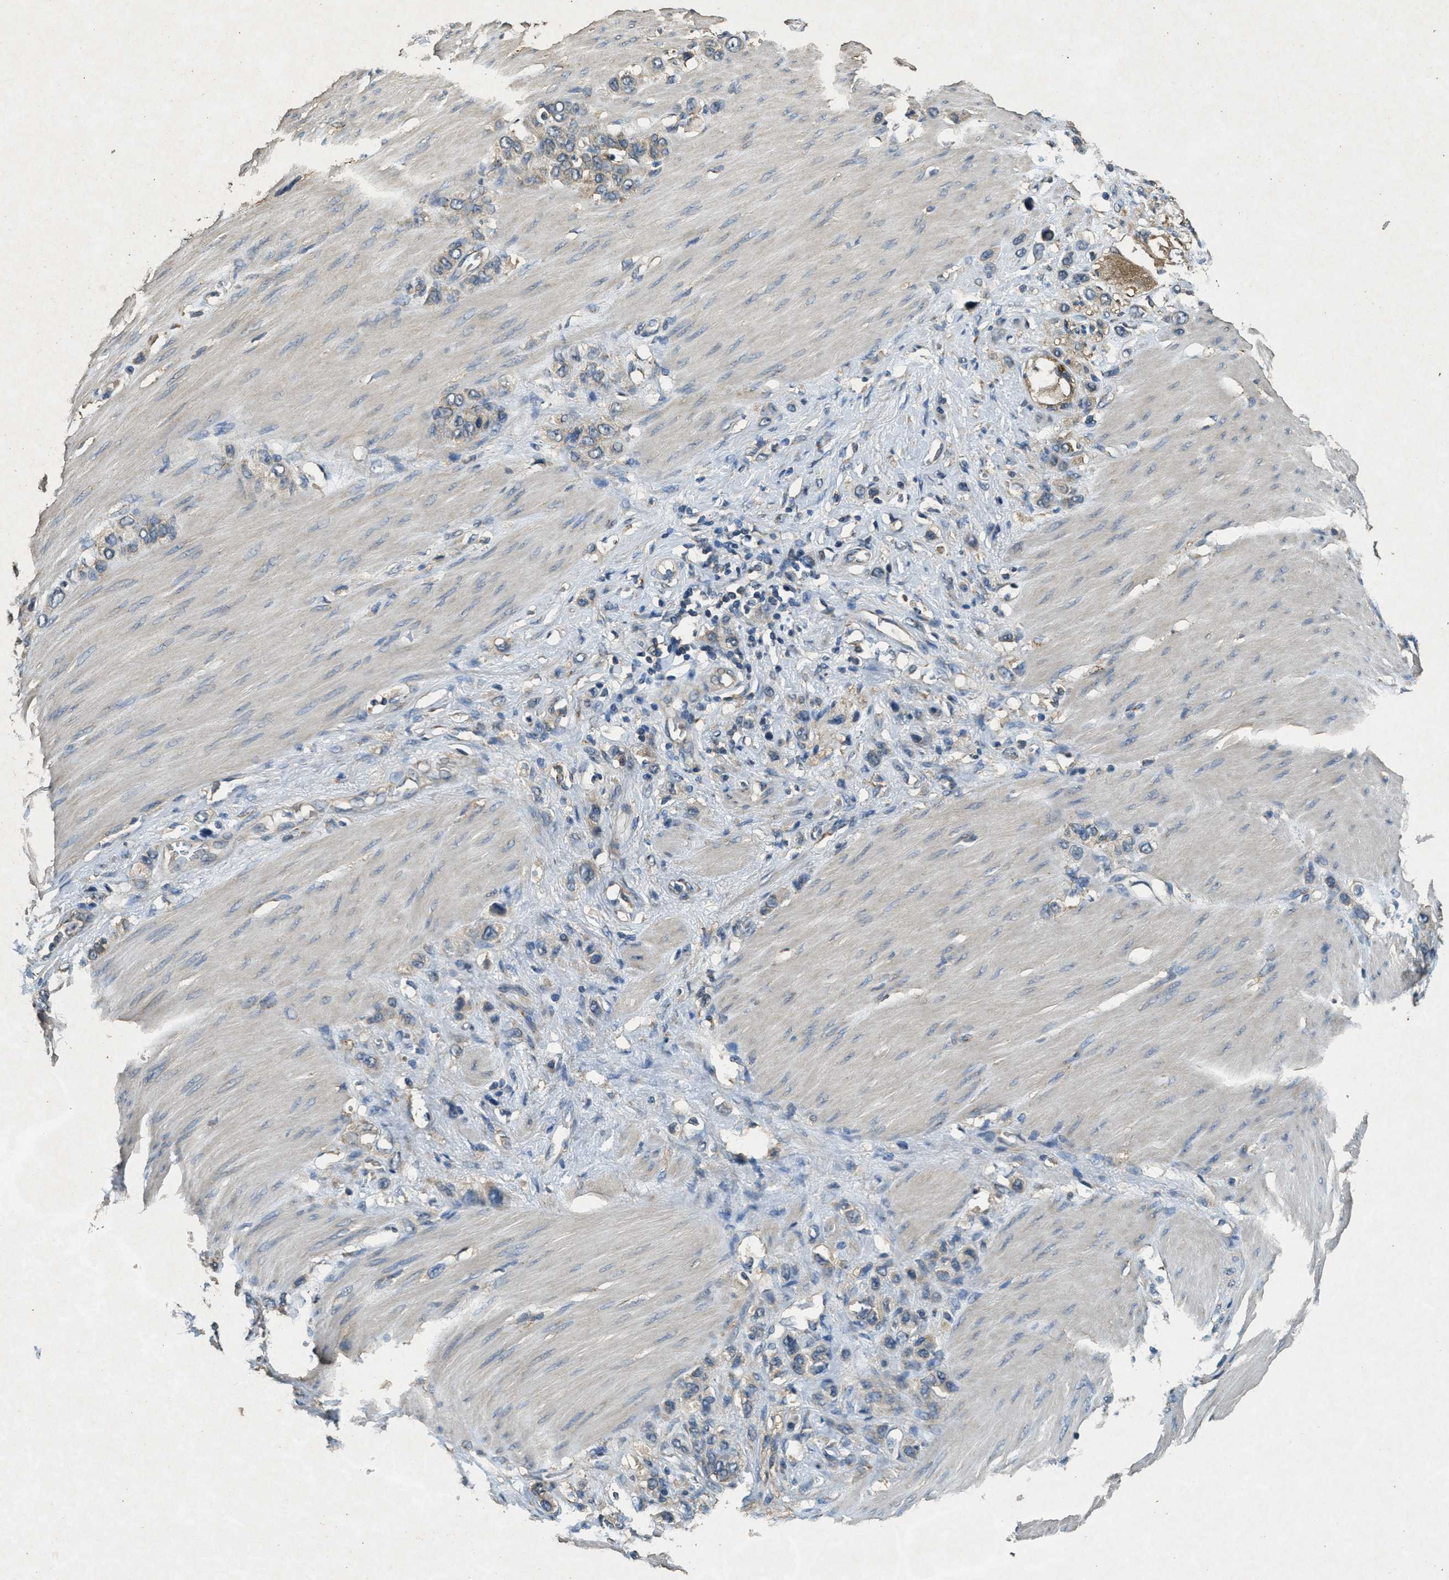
{"staining": {"intensity": "weak", "quantity": ">75%", "location": "cytoplasmic/membranous"}, "tissue": "stomach cancer", "cell_type": "Tumor cells", "image_type": "cancer", "snomed": [{"axis": "morphology", "description": "Adenocarcinoma, NOS"}, {"axis": "morphology", "description": "Adenocarcinoma, High grade"}, {"axis": "topography", "description": "Stomach, upper"}, {"axis": "topography", "description": "Stomach, lower"}], "caption": "Protein staining of adenocarcinoma (high-grade) (stomach) tissue reveals weak cytoplasmic/membranous staining in approximately >75% of tumor cells.", "gene": "RAB6B", "patient": {"sex": "female", "age": 65}}